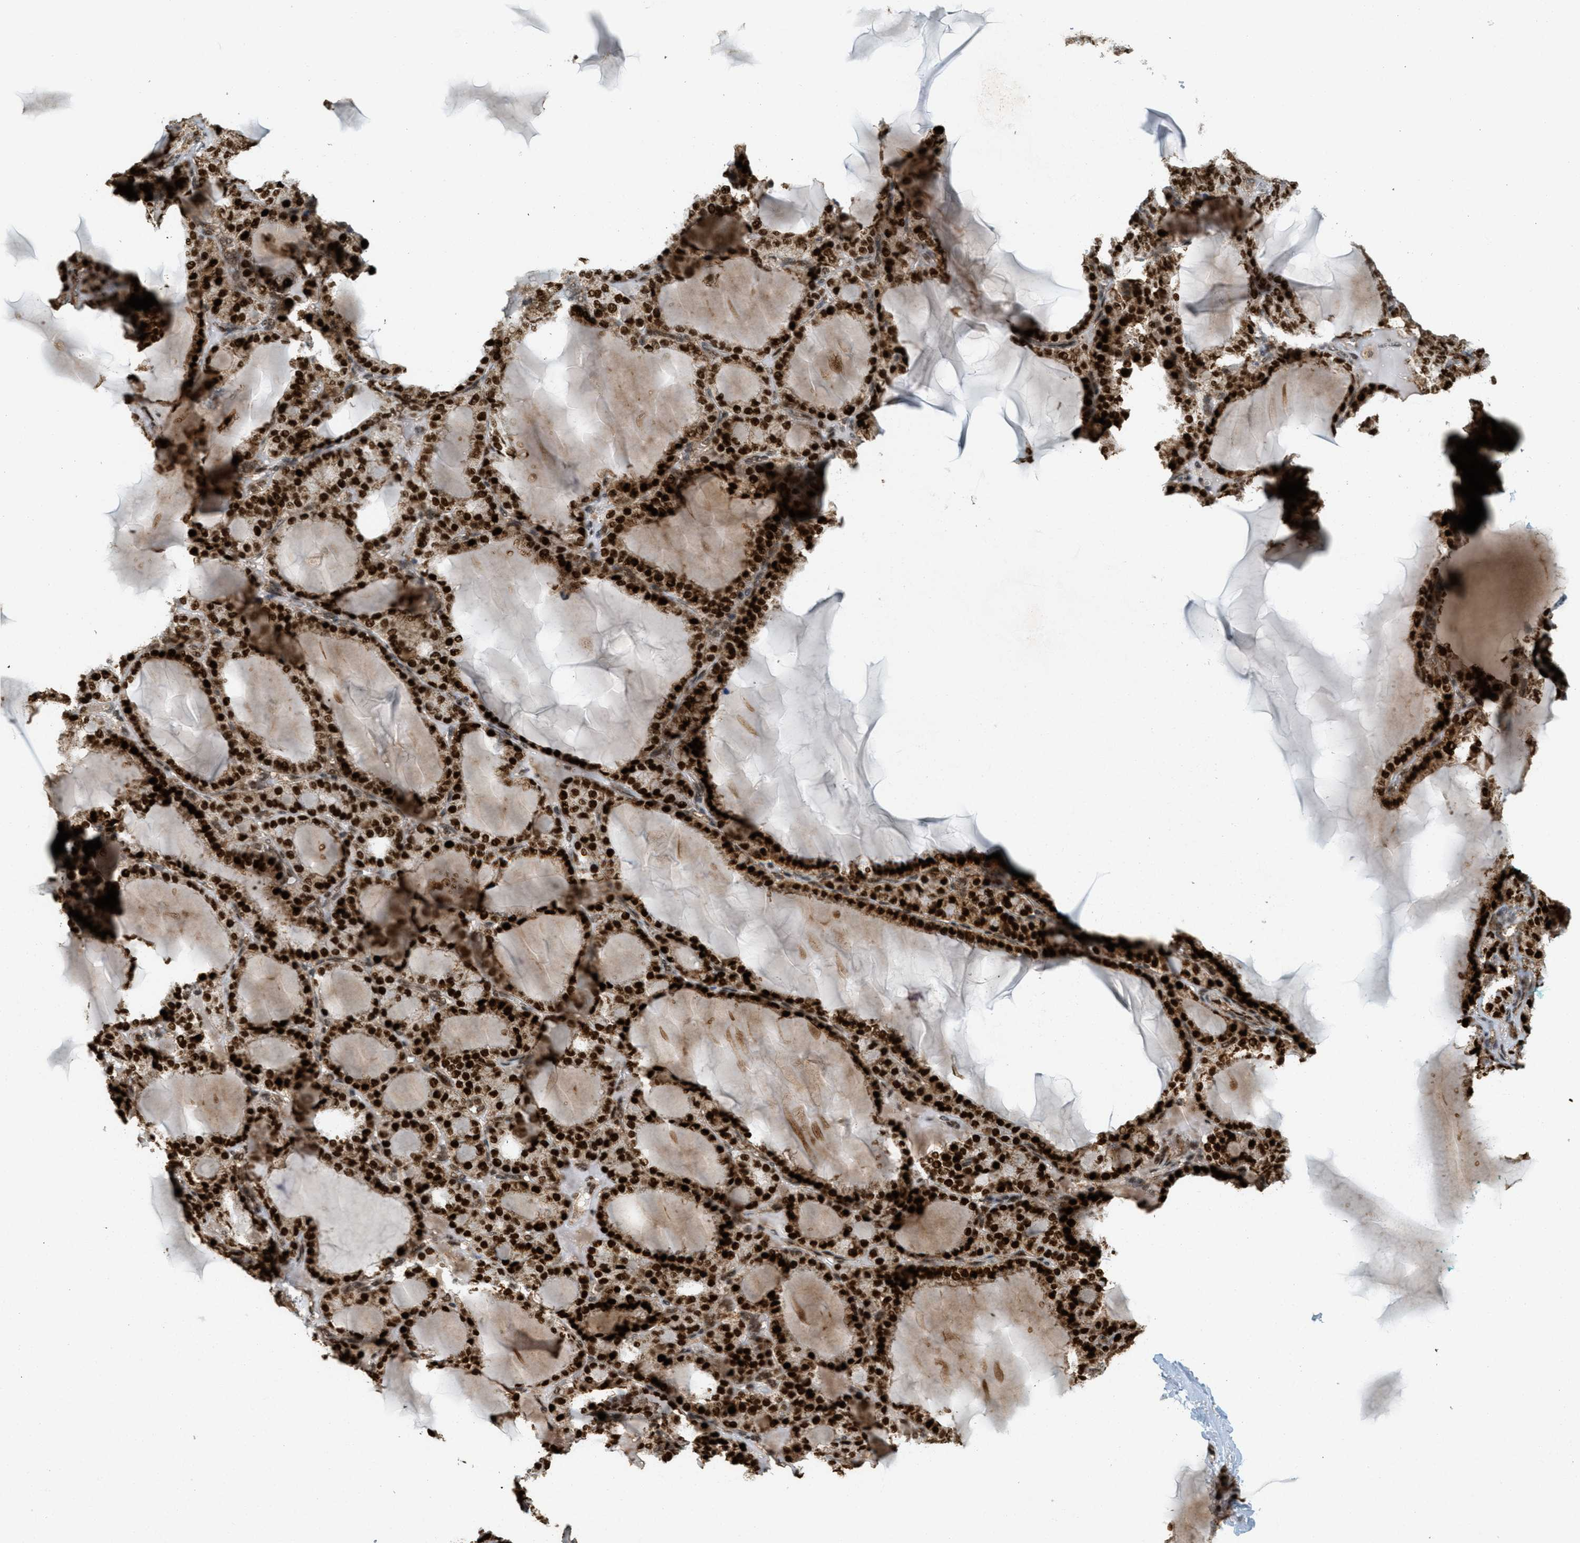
{"staining": {"intensity": "strong", "quantity": ">75%", "location": "cytoplasmic/membranous,nuclear"}, "tissue": "thyroid gland", "cell_type": "Glandular cells", "image_type": "normal", "snomed": [{"axis": "morphology", "description": "Normal tissue, NOS"}, {"axis": "topography", "description": "Thyroid gland"}], "caption": "DAB (3,3'-diaminobenzidine) immunohistochemical staining of normal human thyroid gland displays strong cytoplasmic/membranous,nuclear protein expression in approximately >75% of glandular cells.", "gene": "TLK1", "patient": {"sex": "female", "age": 28}}